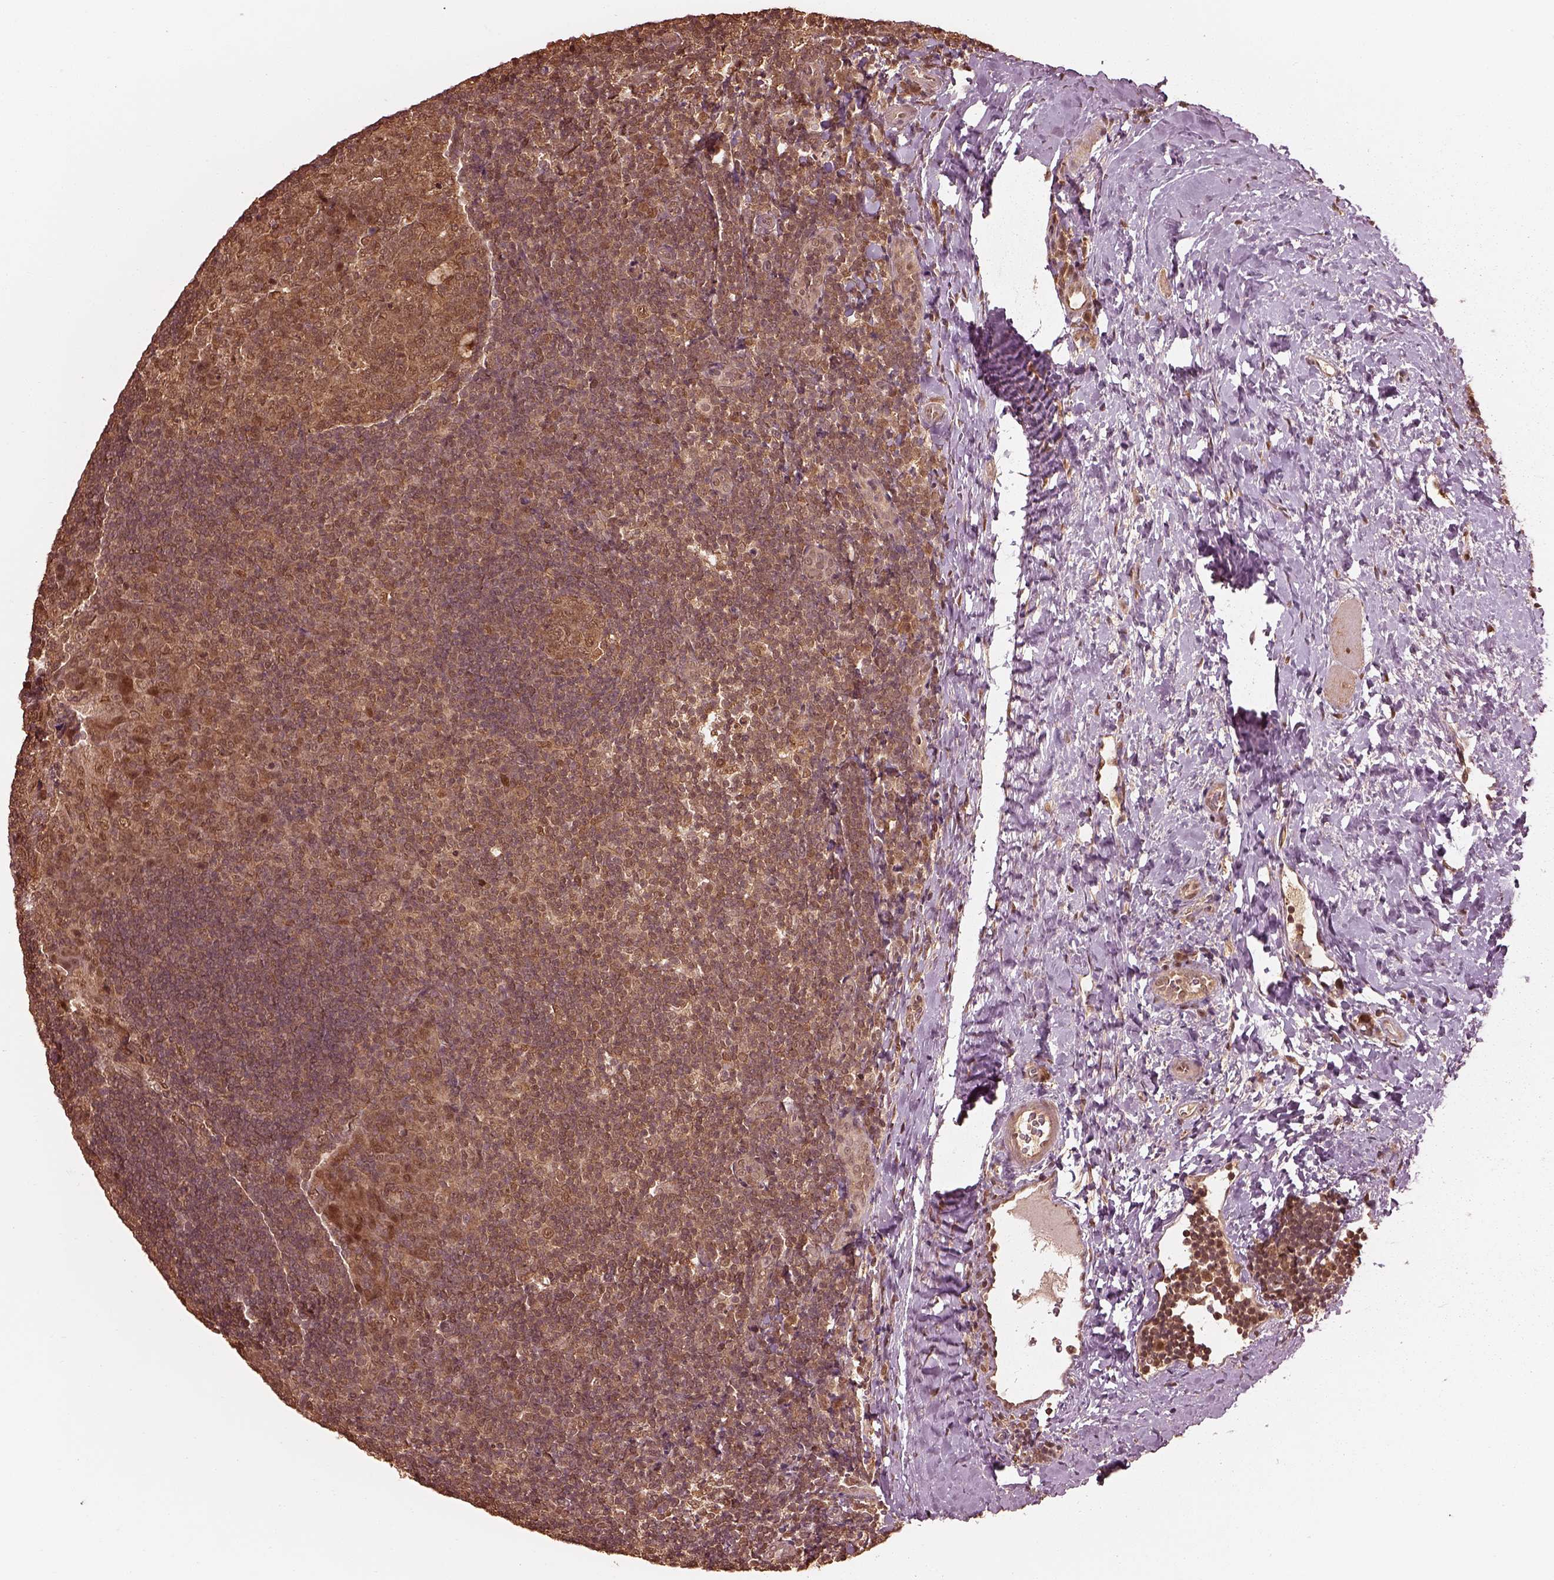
{"staining": {"intensity": "weak", "quantity": "25%-75%", "location": "cytoplasmic/membranous"}, "tissue": "tonsil", "cell_type": "Germinal center cells", "image_type": "normal", "snomed": [{"axis": "morphology", "description": "Normal tissue, NOS"}, {"axis": "topography", "description": "Tonsil"}], "caption": "IHC staining of unremarkable tonsil, which exhibits low levels of weak cytoplasmic/membranous expression in about 25%-75% of germinal center cells indicating weak cytoplasmic/membranous protein staining. The staining was performed using DAB (brown) for protein detection and nuclei were counterstained in hematoxylin (blue).", "gene": "PSMC5", "patient": {"sex": "male", "age": 17}}